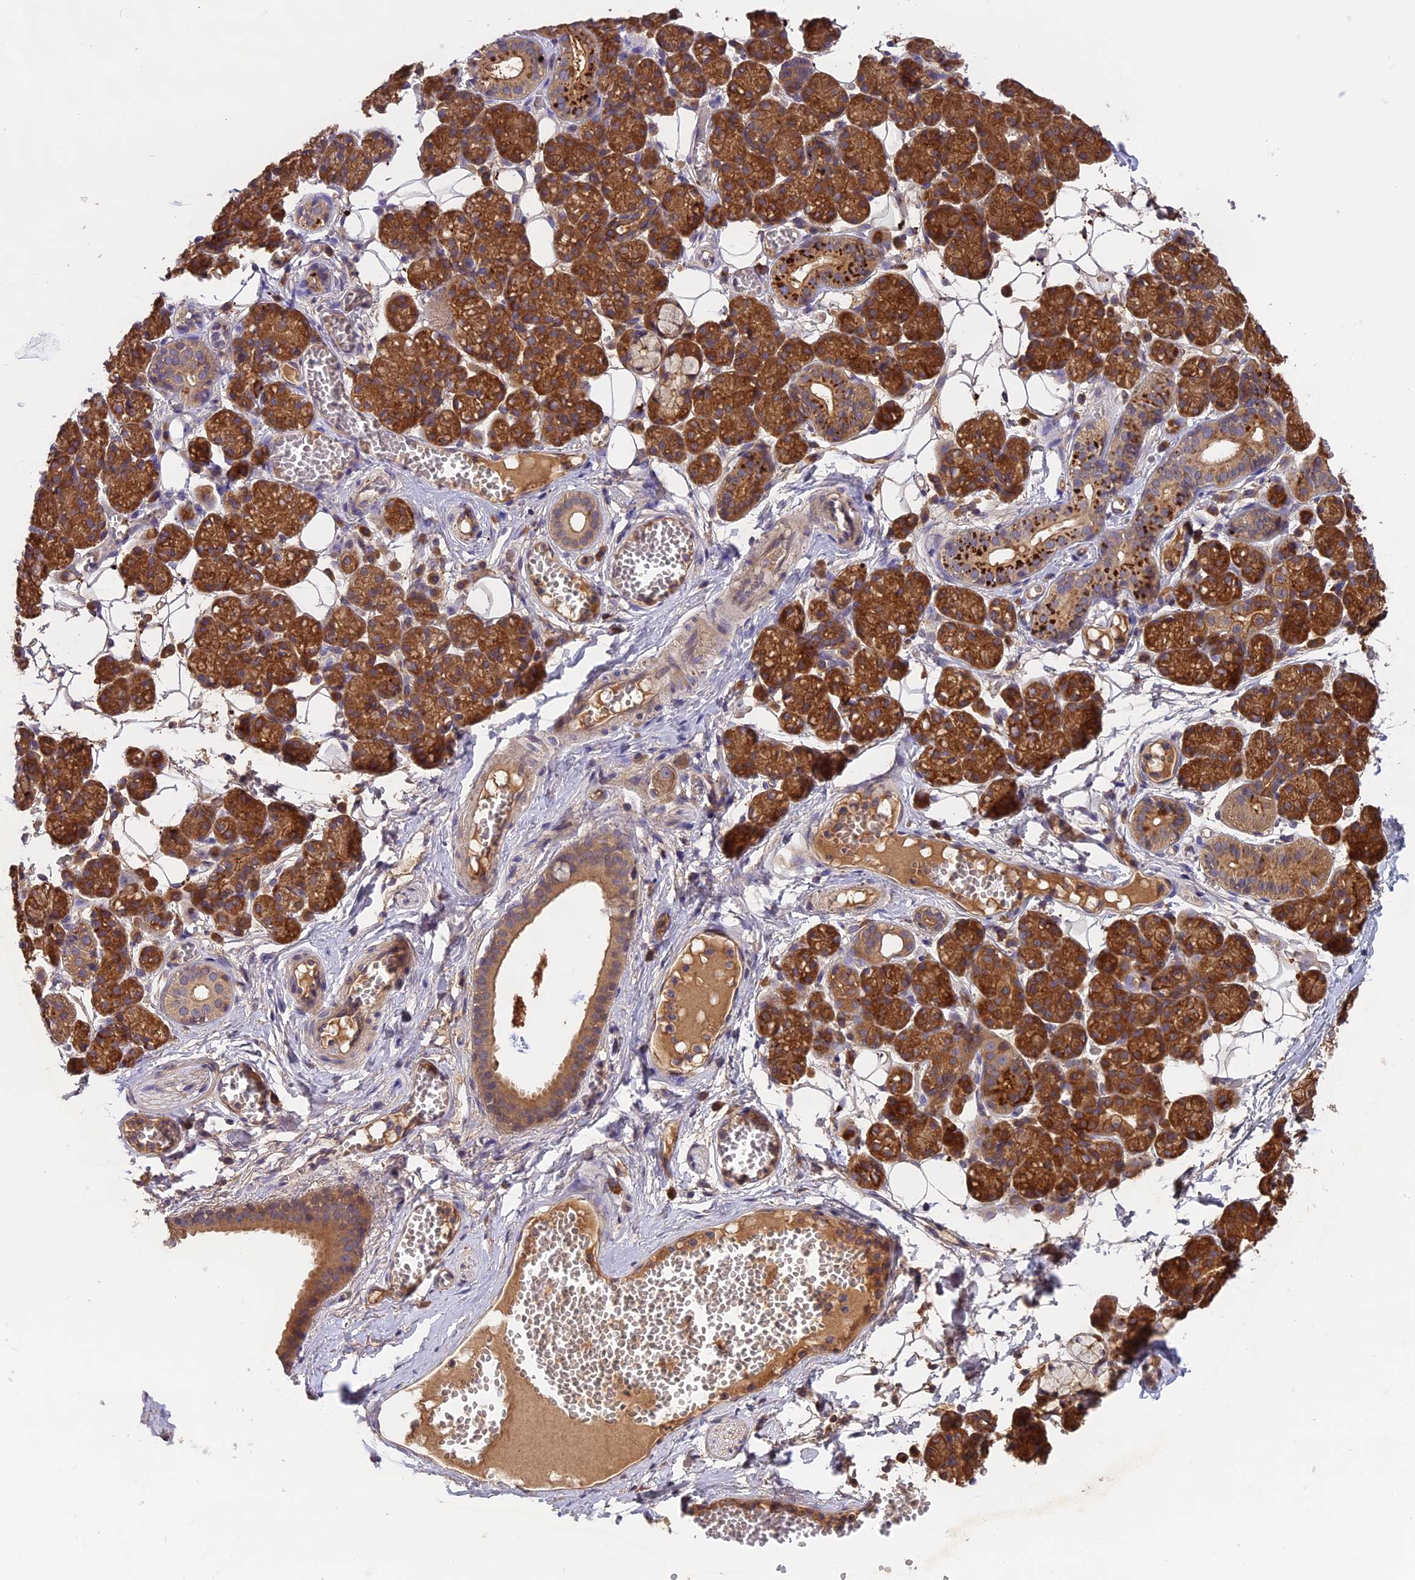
{"staining": {"intensity": "strong", "quantity": ">75%", "location": "cytoplasmic/membranous"}, "tissue": "salivary gland", "cell_type": "Glandular cells", "image_type": "normal", "snomed": [{"axis": "morphology", "description": "Normal tissue, NOS"}, {"axis": "topography", "description": "Salivary gland"}], "caption": "The image reveals staining of normal salivary gland, revealing strong cytoplasmic/membranous protein staining (brown color) within glandular cells.", "gene": "SETD6", "patient": {"sex": "male", "age": 63}}